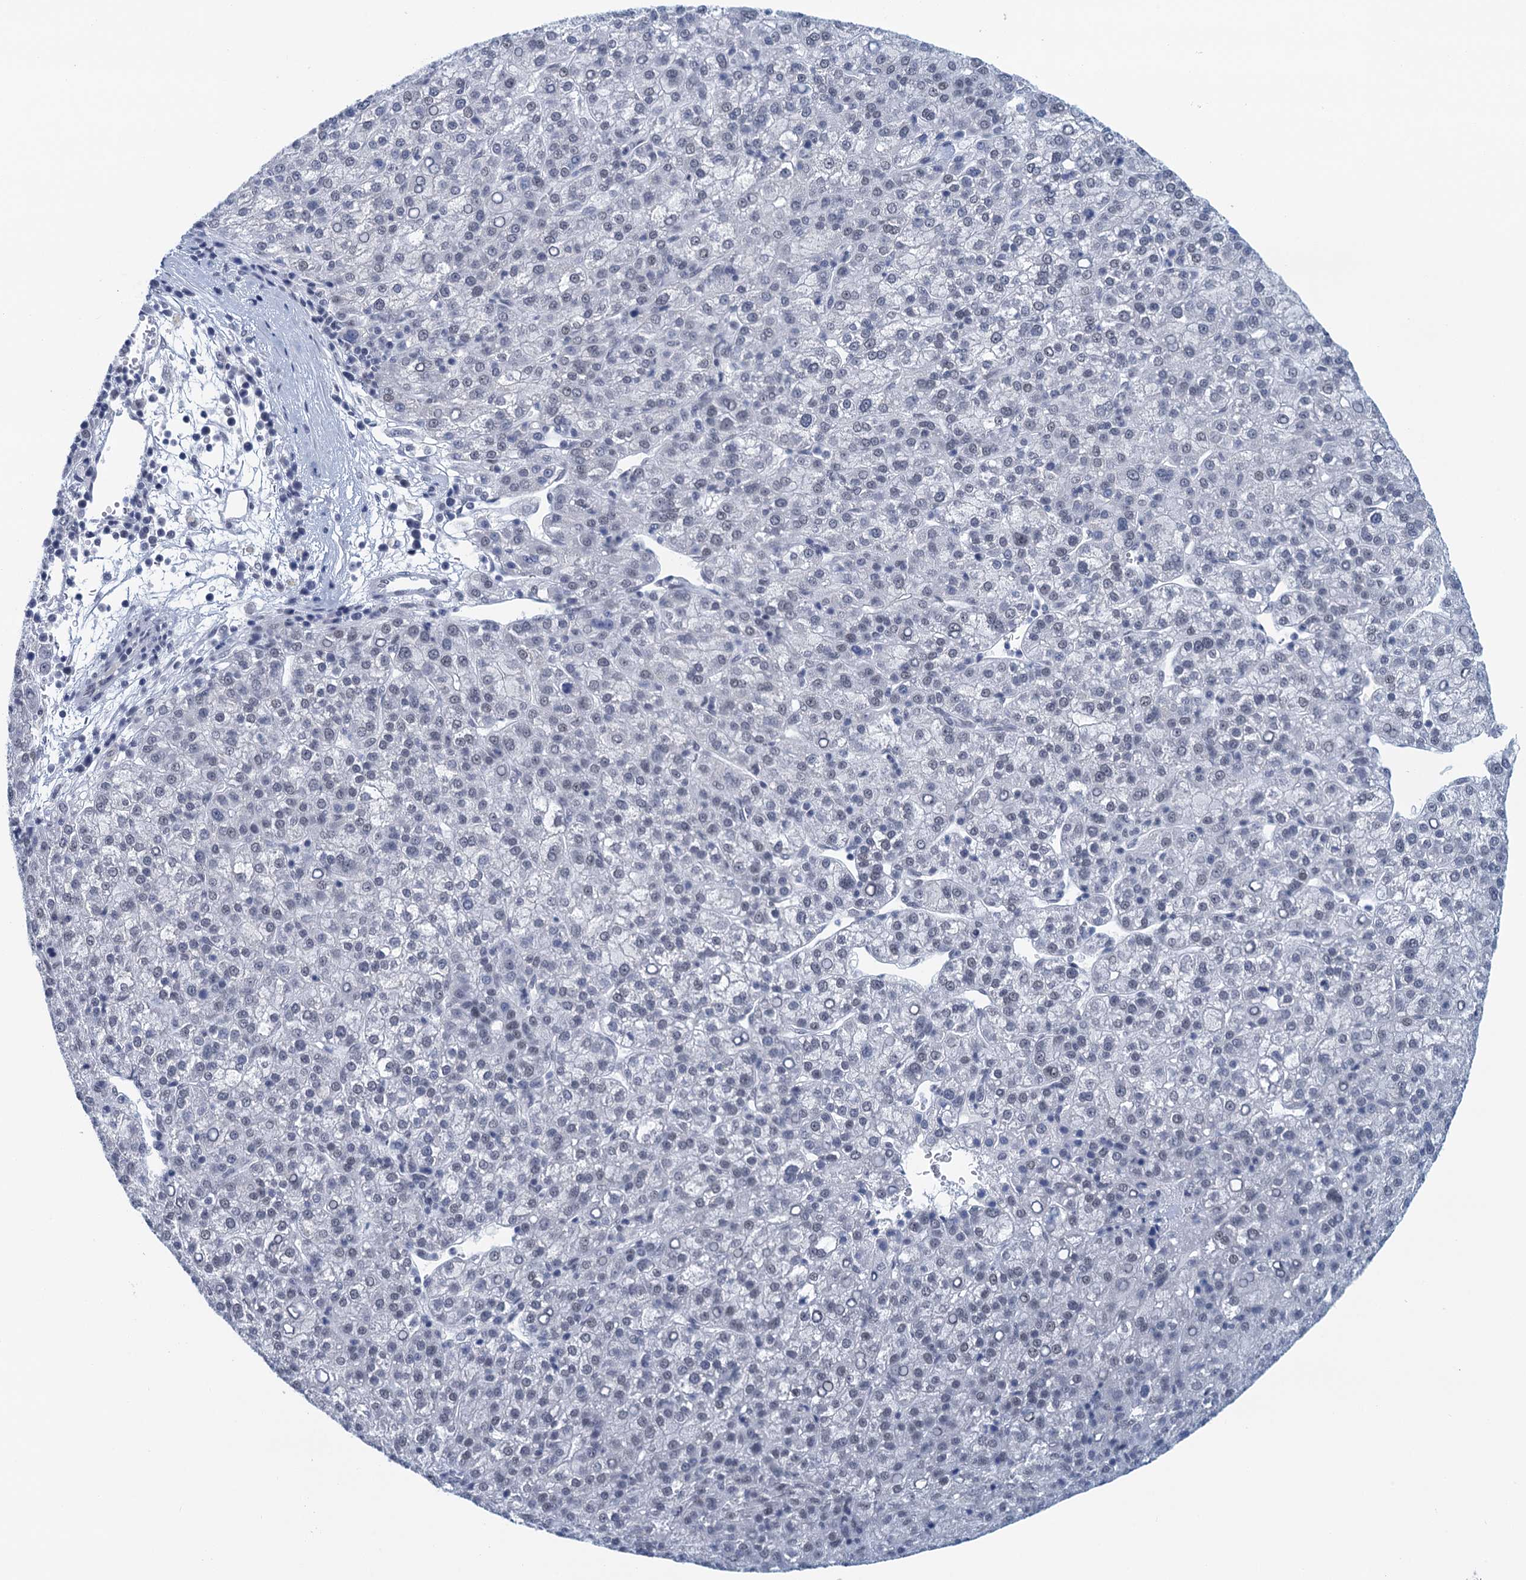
{"staining": {"intensity": "negative", "quantity": "none", "location": "none"}, "tissue": "liver cancer", "cell_type": "Tumor cells", "image_type": "cancer", "snomed": [{"axis": "morphology", "description": "Carcinoma, Hepatocellular, NOS"}, {"axis": "topography", "description": "Liver"}], "caption": "Liver hepatocellular carcinoma stained for a protein using immunohistochemistry (IHC) demonstrates no staining tumor cells.", "gene": "EPS8L1", "patient": {"sex": "female", "age": 58}}